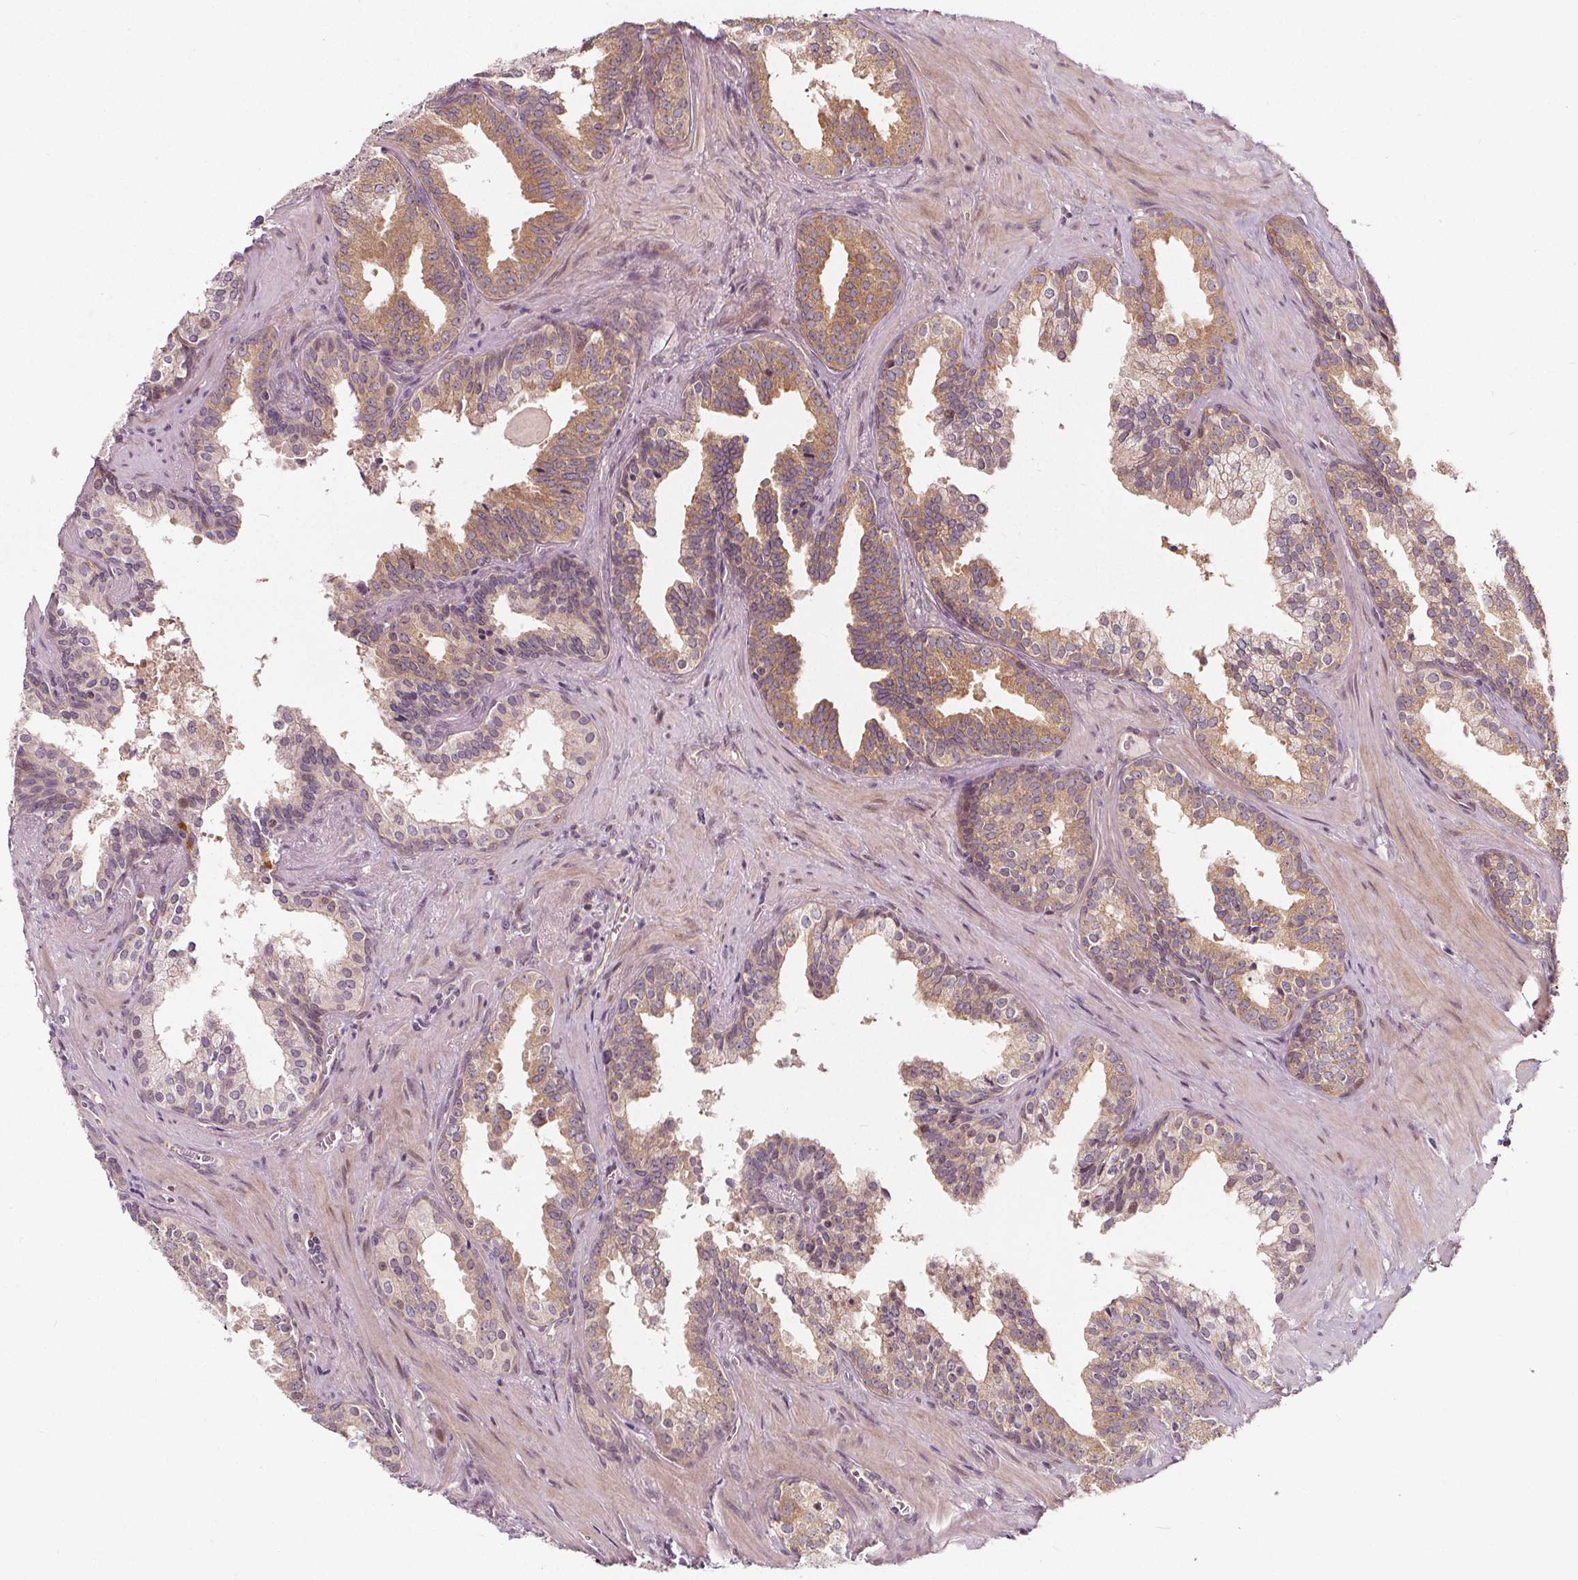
{"staining": {"intensity": "weak", "quantity": "25%-75%", "location": "cytoplasmic/membranous,nuclear"}, "tissue": "prostate cancer", "cell_type": "Tumor cells", "image_type": "cancer", "snomed": [{"axis": "morphology", "description": "Adenocarcinoma, High grade"}, {"axis": "topography", "description": "Prostate"}], "caption": "About 25%-75% of tumor cells in prostate cancer (high-grade adenocarcinoma) exhibit weak cytoplasmic/membranous and nuclear protein staining as visualized by brown immunohistochemical staining.", "gene": "AKT1S1", "patient": {"sex": "male", "age": 68}}